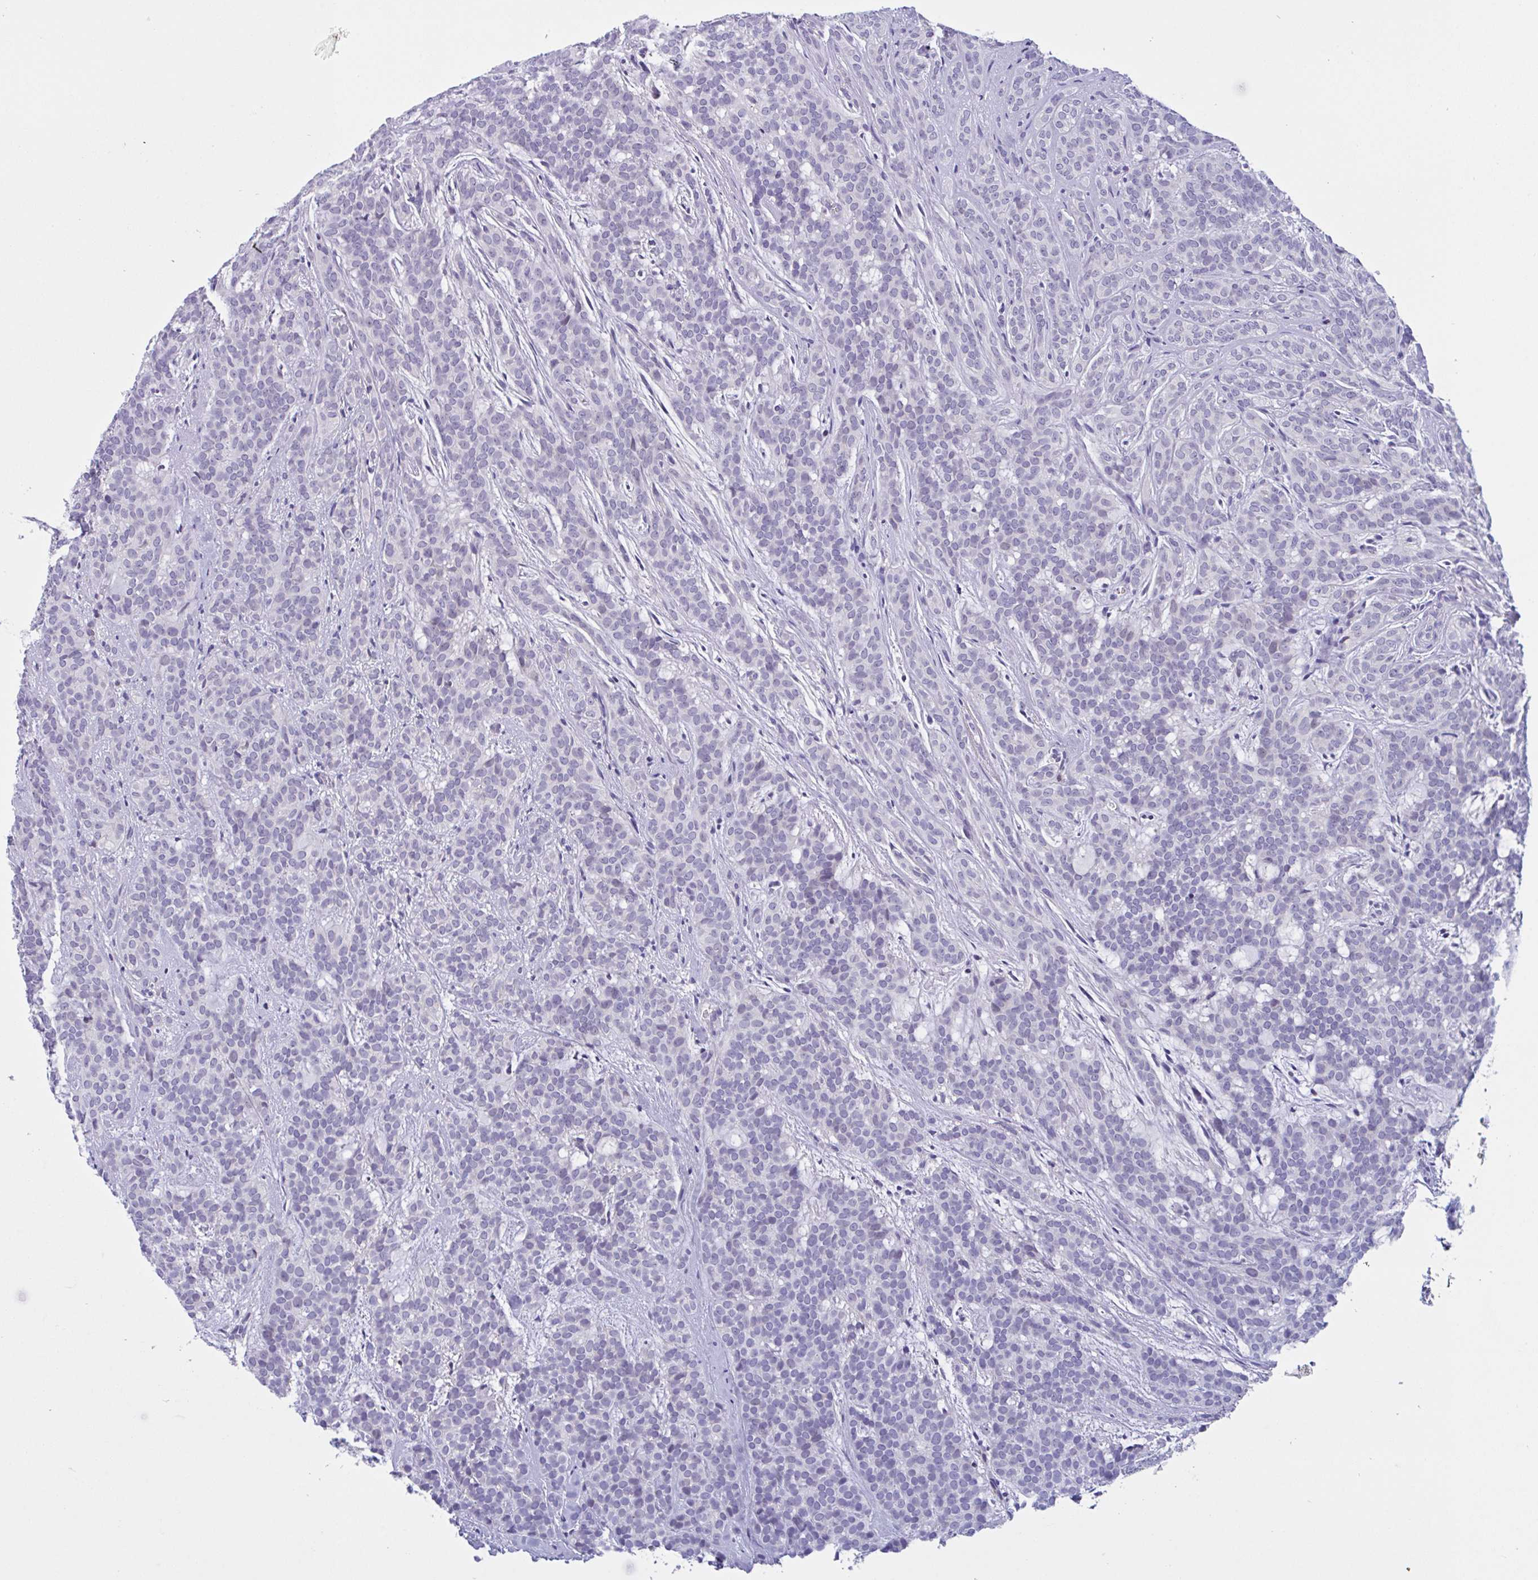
{"staining": {"intensity": "negative", "quantity": "none", "location": "none"}, "tissue": "head and neck cancer", "cell_type": "Tumor cells", "image_type": "cancer", "snomed": [{"axis": "morphology", "description": "Normal tissue, NOS"}, {"axis": "morphology", "description": "Adenocarcinoma, NOS"}, {"axis": "topography", "description": "Oral tissue"}, {"axis": "topography", "description": "Head-Neck"}], "caption": "Immunohistochemical staining of human adenocarcinoma (head and neck) displays no significant expression in tumor cells.", "gene": "SNX11", "patient": {"sex": "female", "age": 57}}